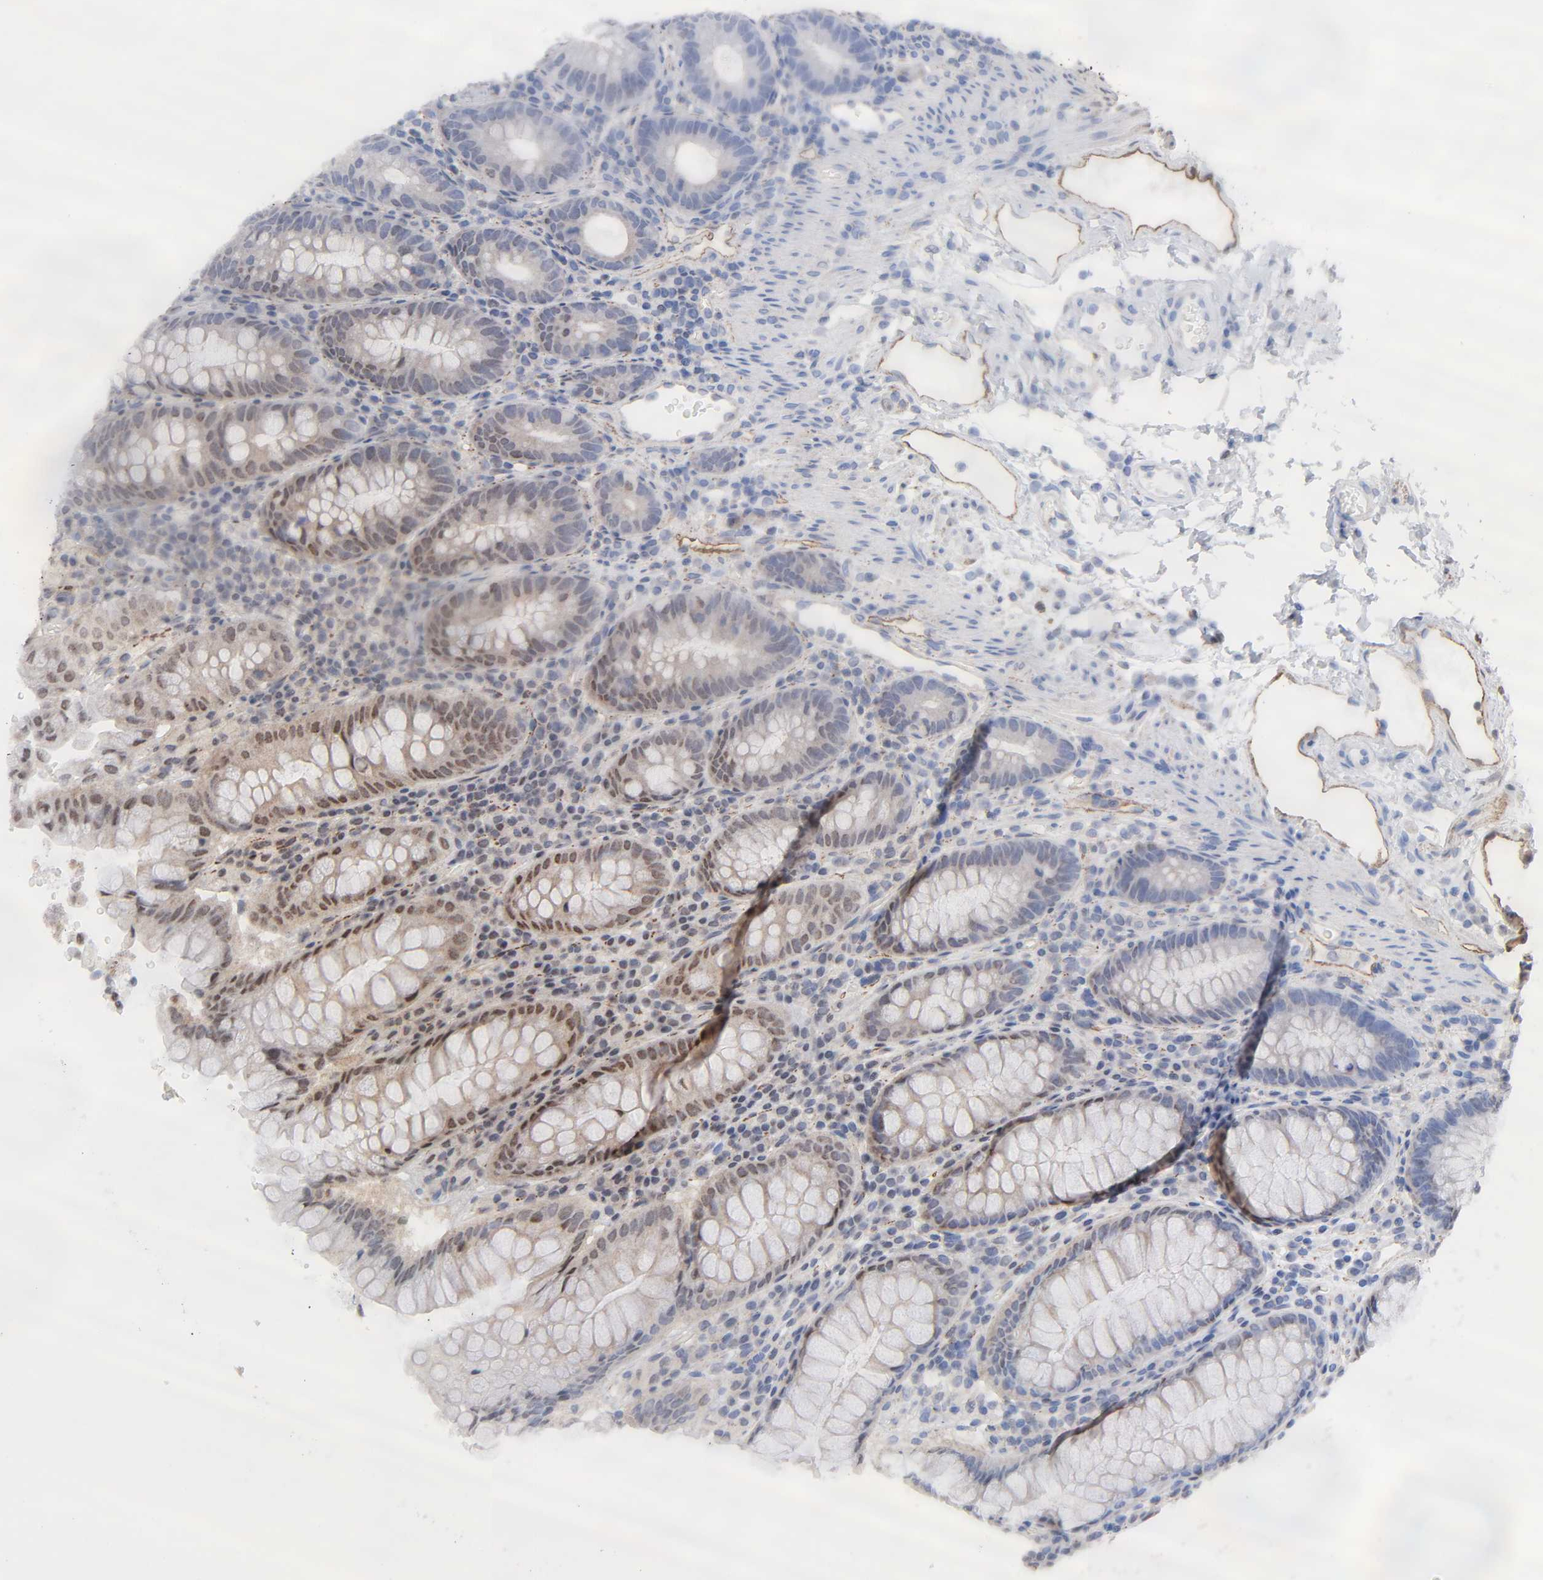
{"staining": {"intensity": "moderate", "quantity": "25%-75%", "location": "cytoplasmic/membranous"}, "tissue": "colon", "cell_type": "Endothelial cells", "image_type": "normal", "snomed": [{"axis": "morphology", "description": "Normal tissue, NOS"}, {"axis": "topography", "description": "Colon"}], "caption": "Normal colon was stained to show a protein in brown. There is medium levels of moderate cytoplasmic/membranous positivity in approximately 25%-75% of endothelial cells. (DAB IHC with brightfield microscopy, high magnification).", "gene": "STK38", "patient": {"sex": "female", "age": 46}}